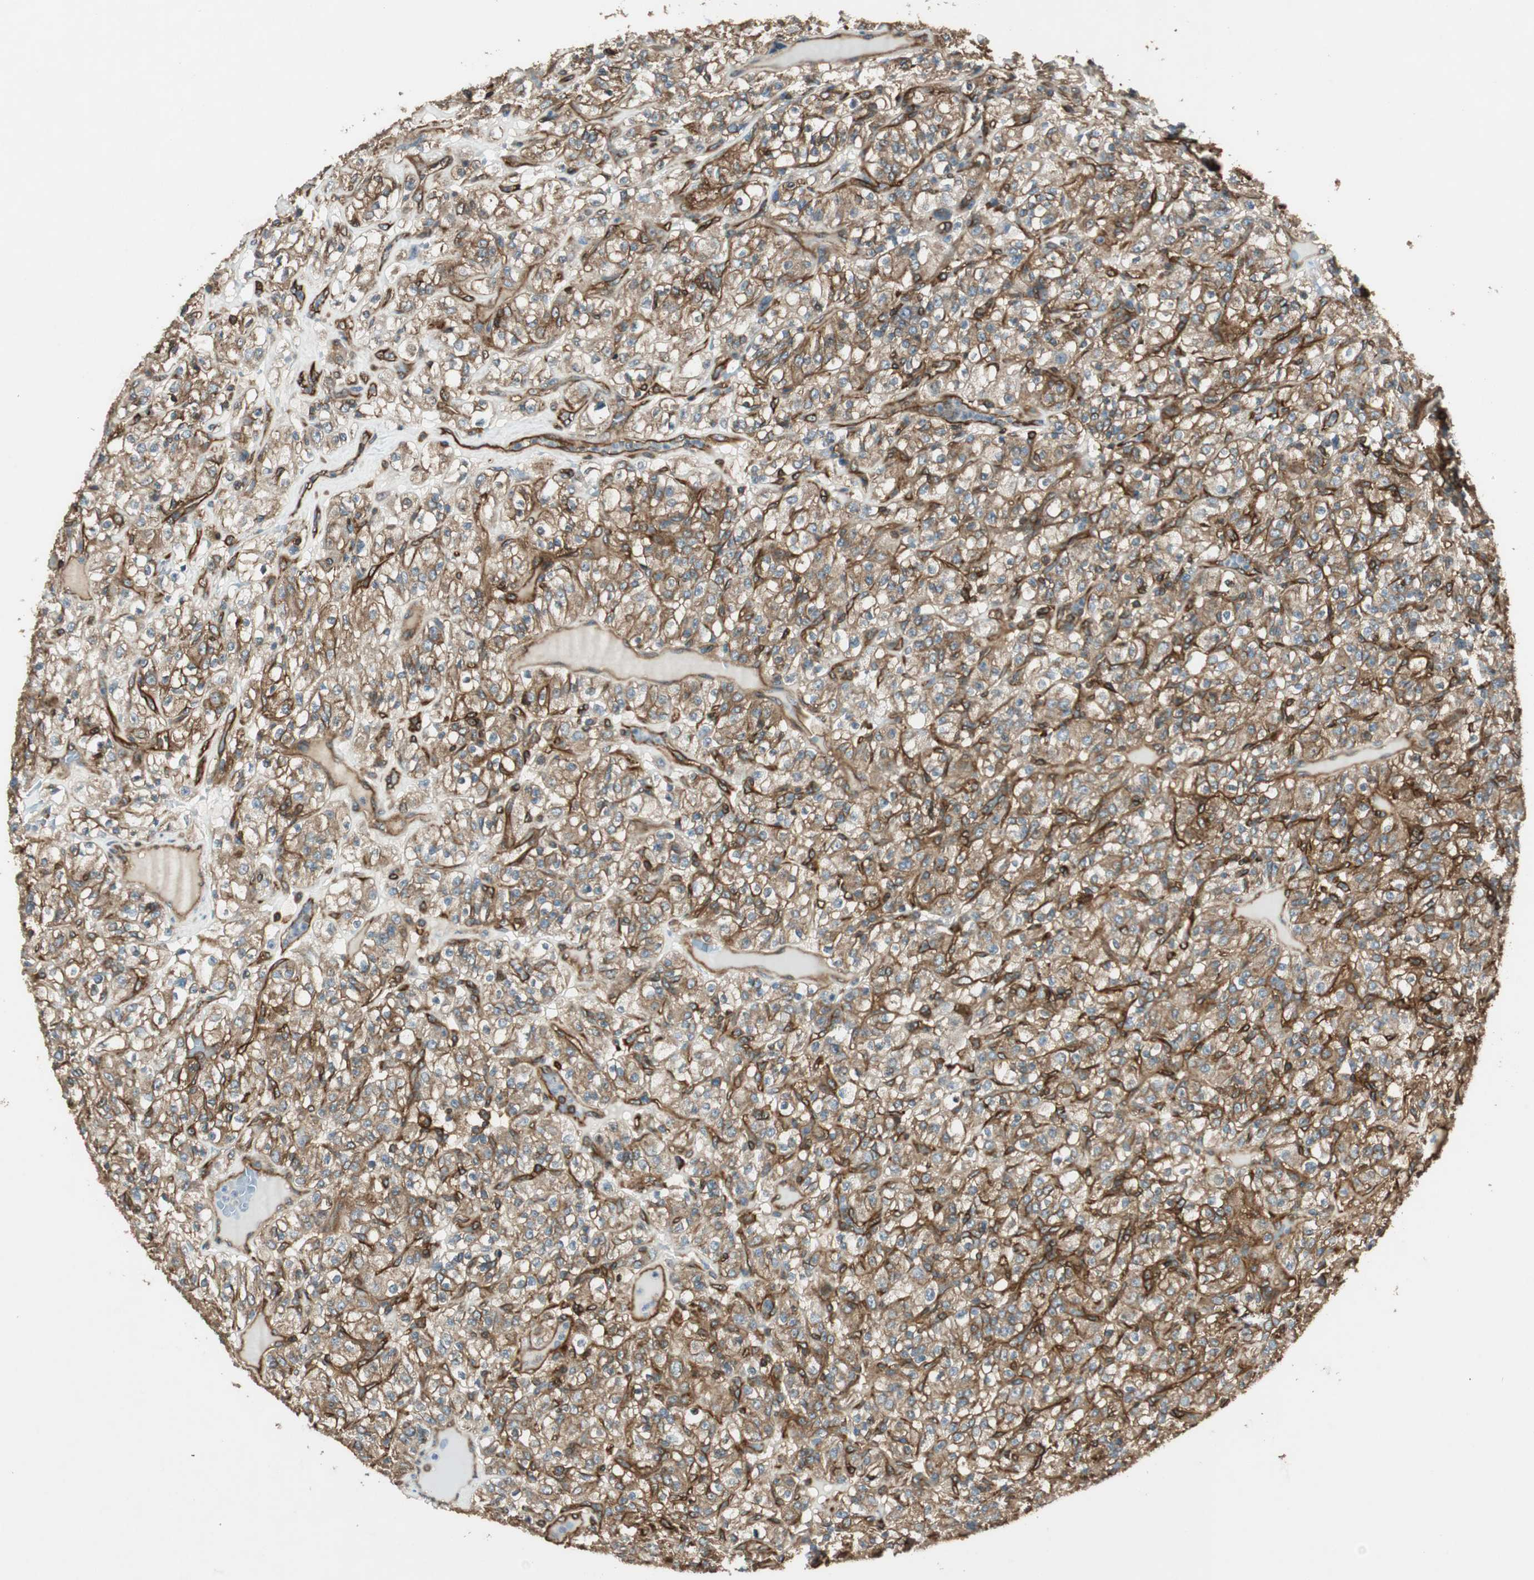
{"staining": {"intensity": "moderate", "quantity": ">75%", "location": "cytoplasmic/membranous"}, "tissue": "renal cancer", "cell_type": "Tumor cells", "image_type": "cancer", "snomed": [{"axis": "morphology", "description": "Normal tissue, NOS"}, {"axis": "morphology", "description": "Adenocarcinoma, NOS"}, {"axis": "topography", "description": "Kidney"}], "caption": "Immunohistochemistry image of neoplastic tissue: adenocarcinoma (renal) stained using immunohistochemistry (IHC) demonstrates medium levels of moderate protein expression localized specifically in the cytoplasmic/membranous of tumor cells, appearing as a cytoplasmic/membranous brown color.", "gene": "BTN3A3", "patient": {"sex": "female", "age": 72}}